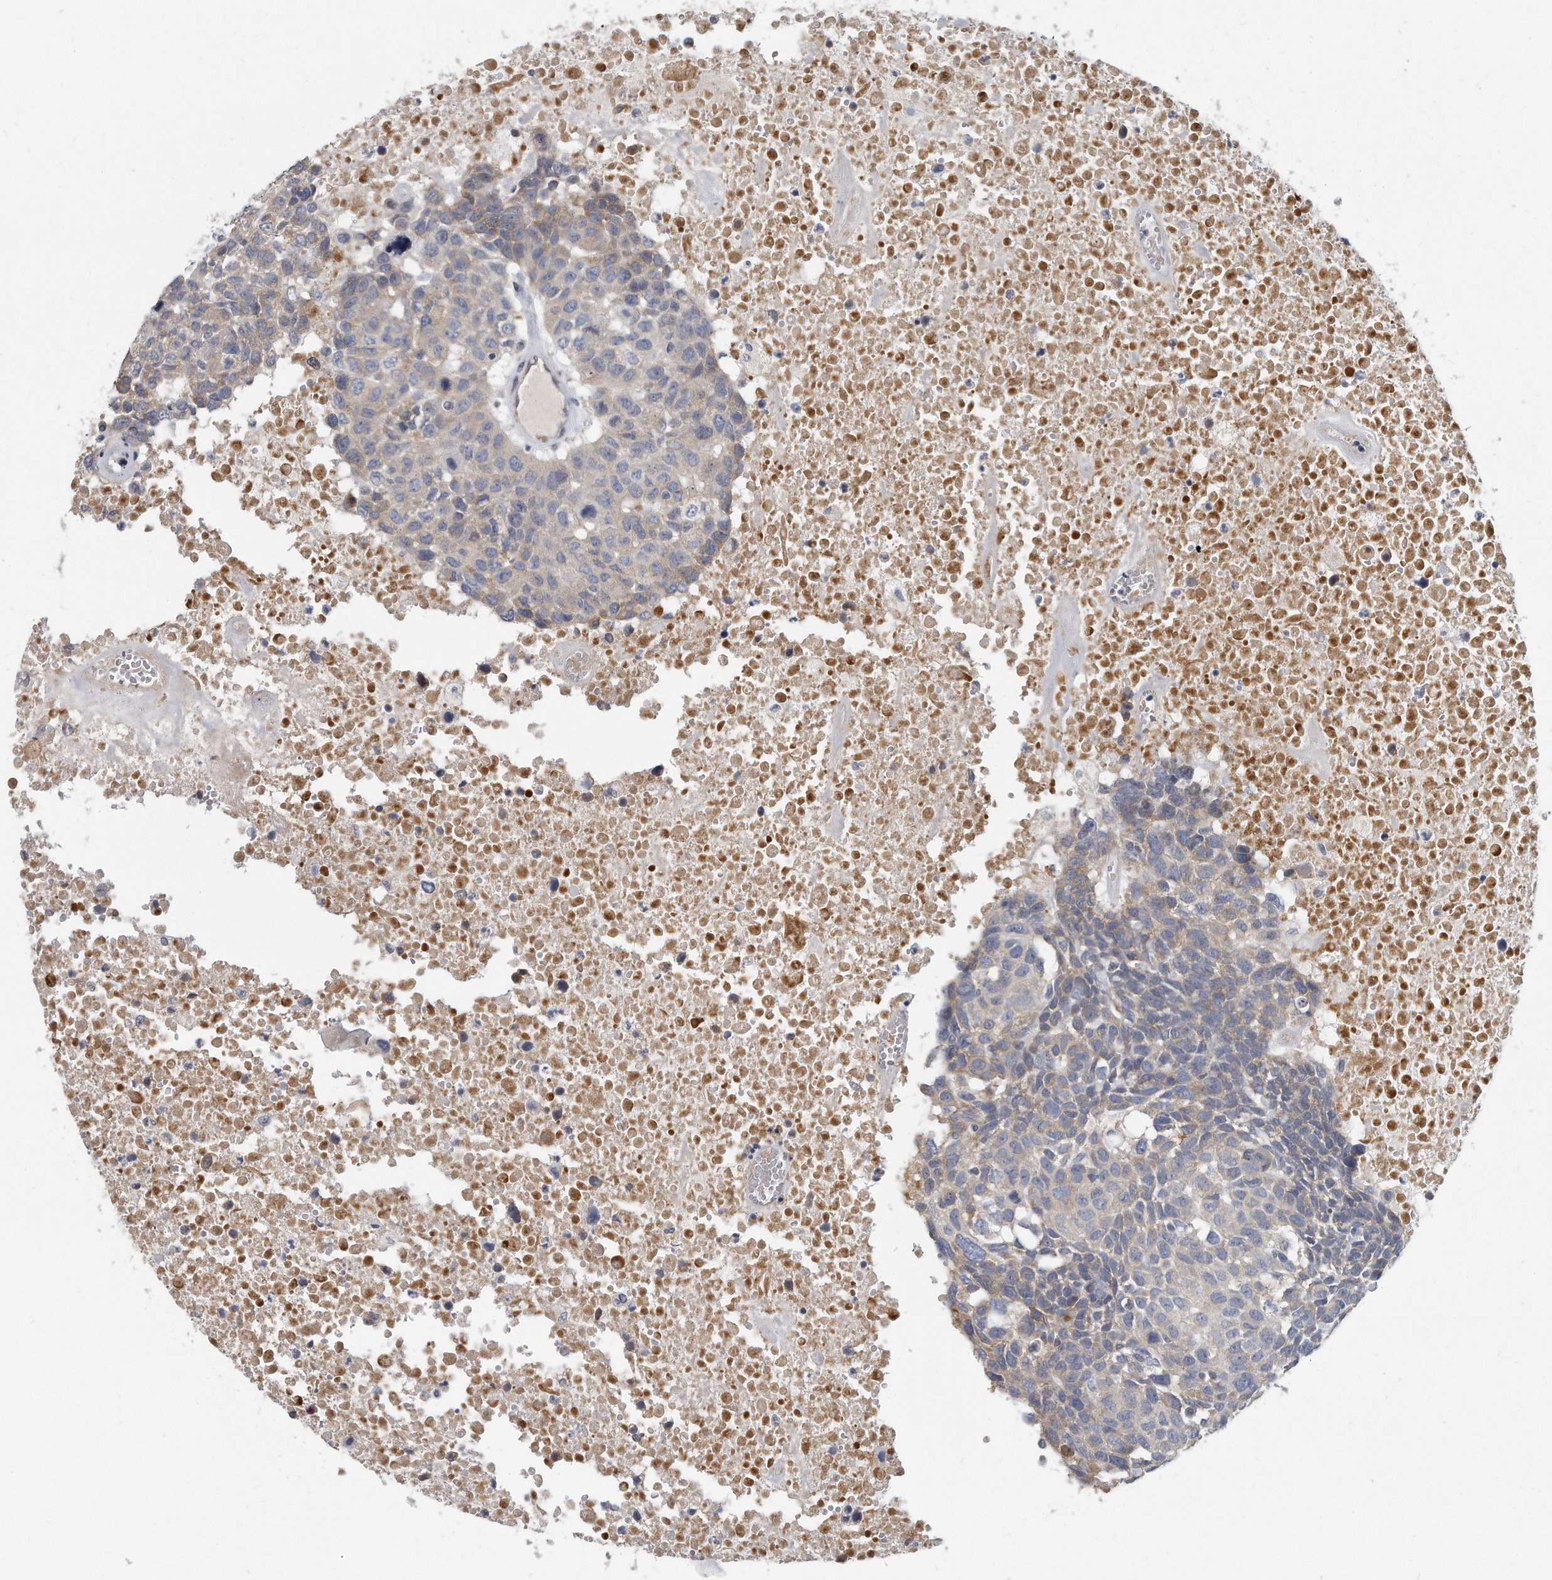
{"staining": {"intensity": "weak", "quantity": "<25%", "location": "cytoplasmic/membranous"}, "tissue": "head and neck cancer", "cell_type": "Tumor cells", "image_type": "cancer", "snomed": [{"axis": "morphology", "description": "Squamous cell carcinoma, NOS"}, {"axis": "topography", "description": "Head-Neck"}], "caption": "There is no significant staining in tumor cells of head and neck cancer.", "gene": "PLEKHA6", "patient": {"sex": "male", "age": 66}}